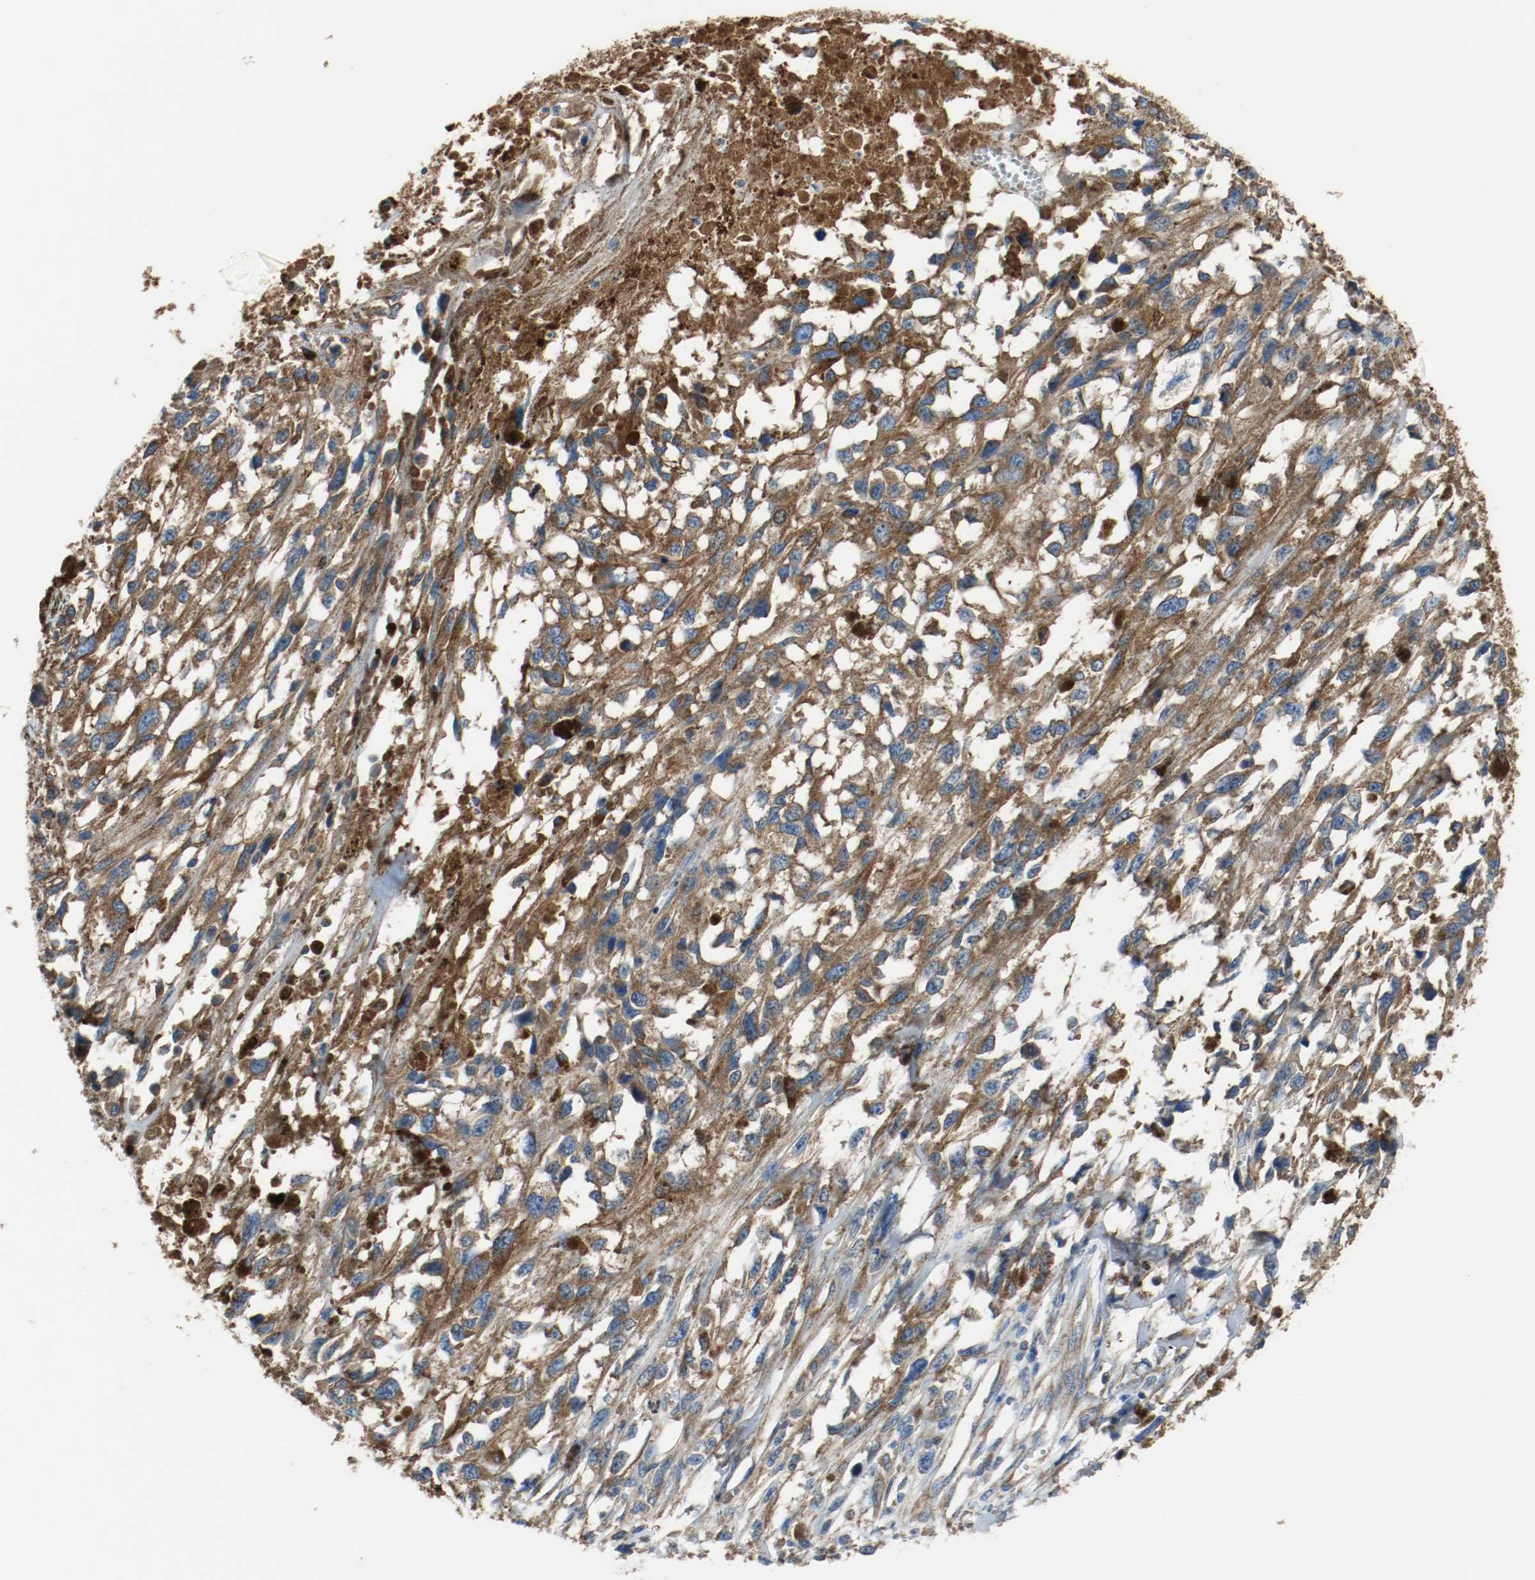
{"staining": {"intensity": "strong", "quantity": ">75%", "location": "cytoplasmic/membranous"}, "tissue": "melanoma", "cell_type": "Tumor cells", "image_type": "cancer", "snomed": [{"axis": "morphology", "description": "Malignant melanoma, Metastatic site"}, {"axis": "topography", "description": "Lymph node"}], "caption": "Brown immunohistochemical staining in human malignant melanoma (metastatic site) shows strong cytoplasmic/membranous staining in approximately >75% of tumor cells.", "gene": "TUBA3D", "patient": {"sex": "male", "age": 59}}